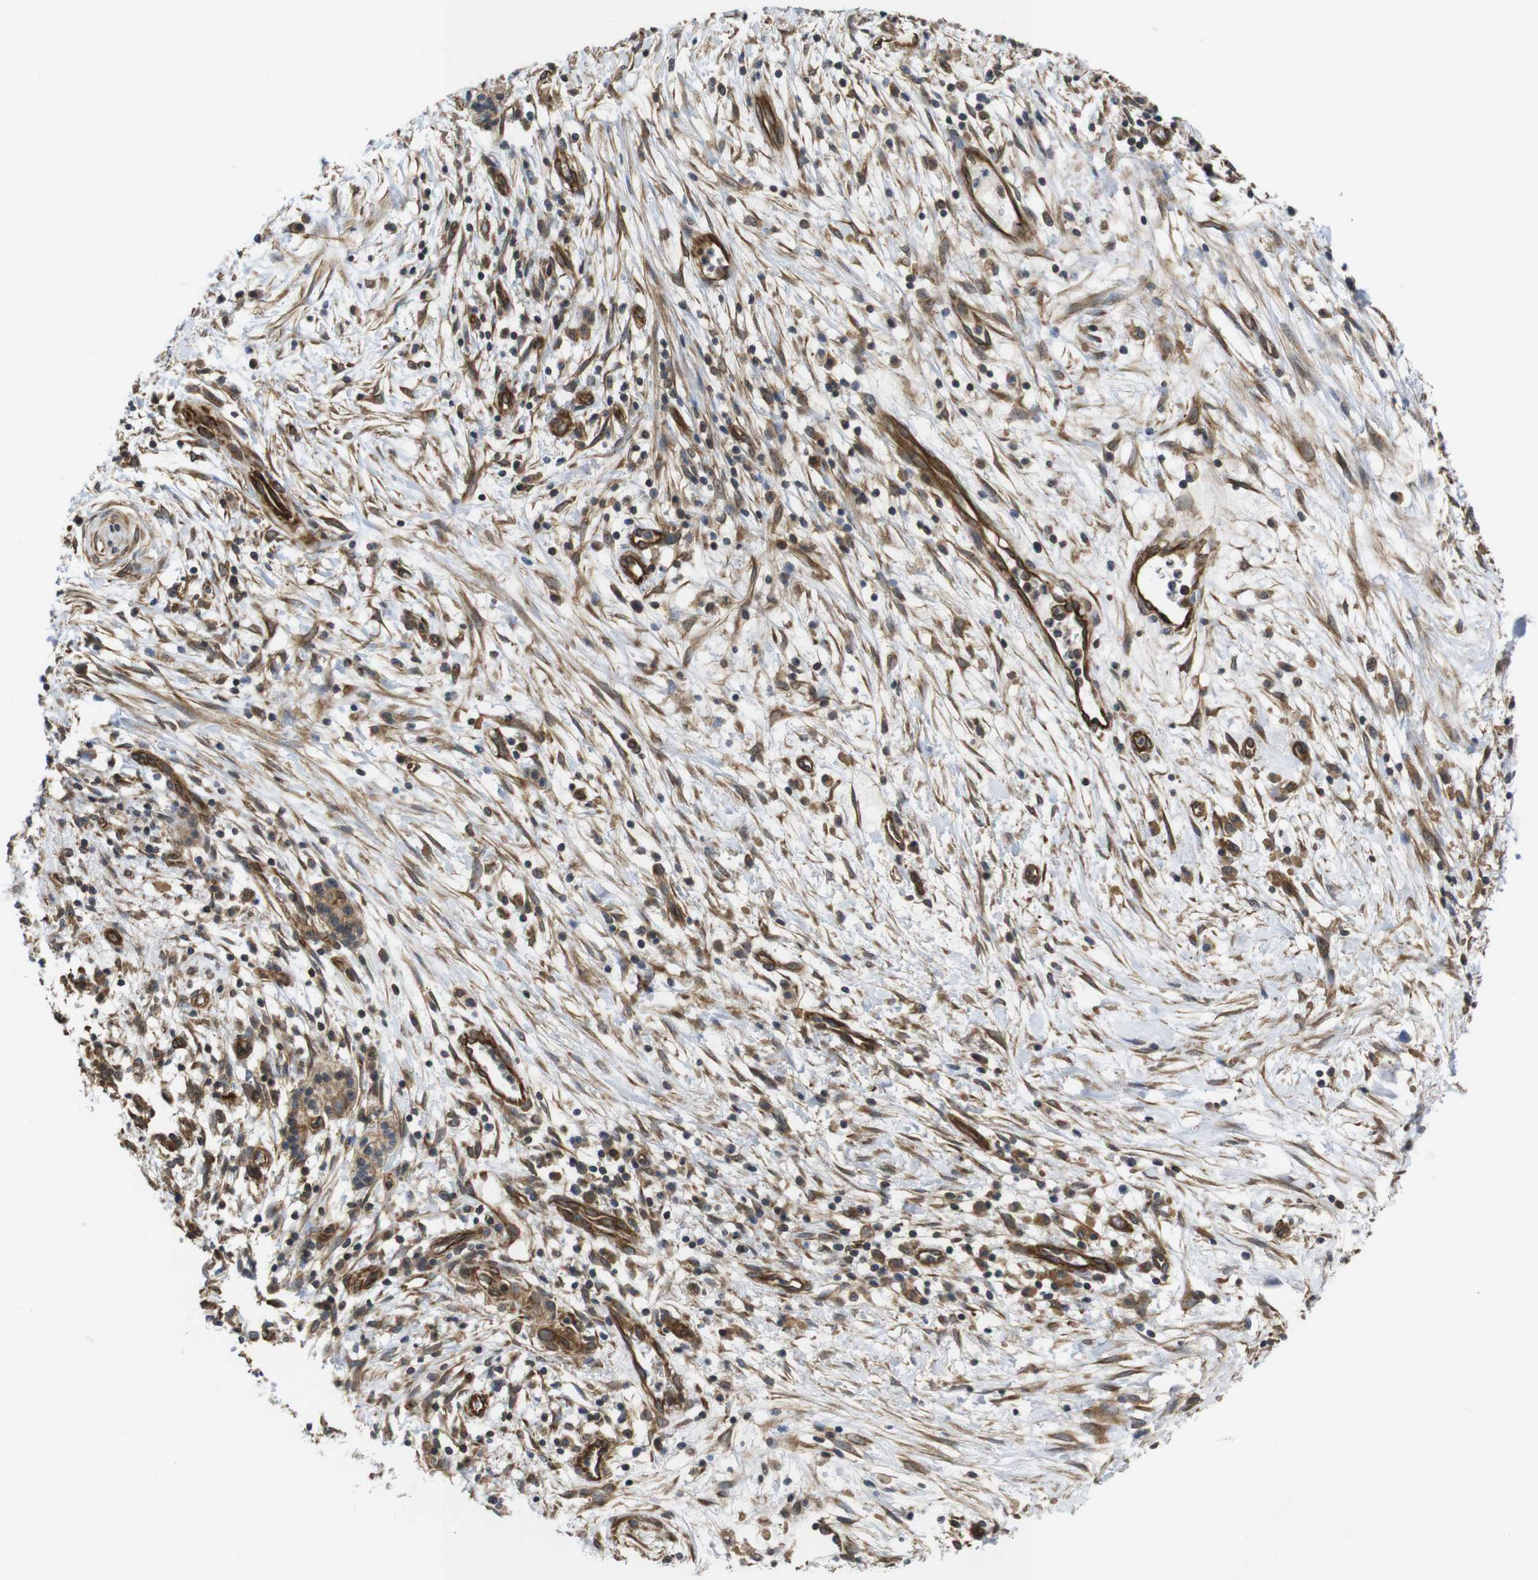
{"staining": {"intensity": "moderate", "quantity": ">75%", "location": "cytoplasmic/membranous"}, "tissue": "pancreatic cancer", "cell_type": "Tumor cells", "image_type": "cancer", "snomed": [{"axis": "morphology", "description": "Adenocarcinoma, NOS"}, {"axis": "topography", "description": "Pancreas"}], "caption": "Pancreatic cancer tissue exhibits moderate cytoplasmic/membranous expression in approximately >75% of tumor cells", "gene": "ZDHHC5", "patient": {"sex": "female", "age": 75}}